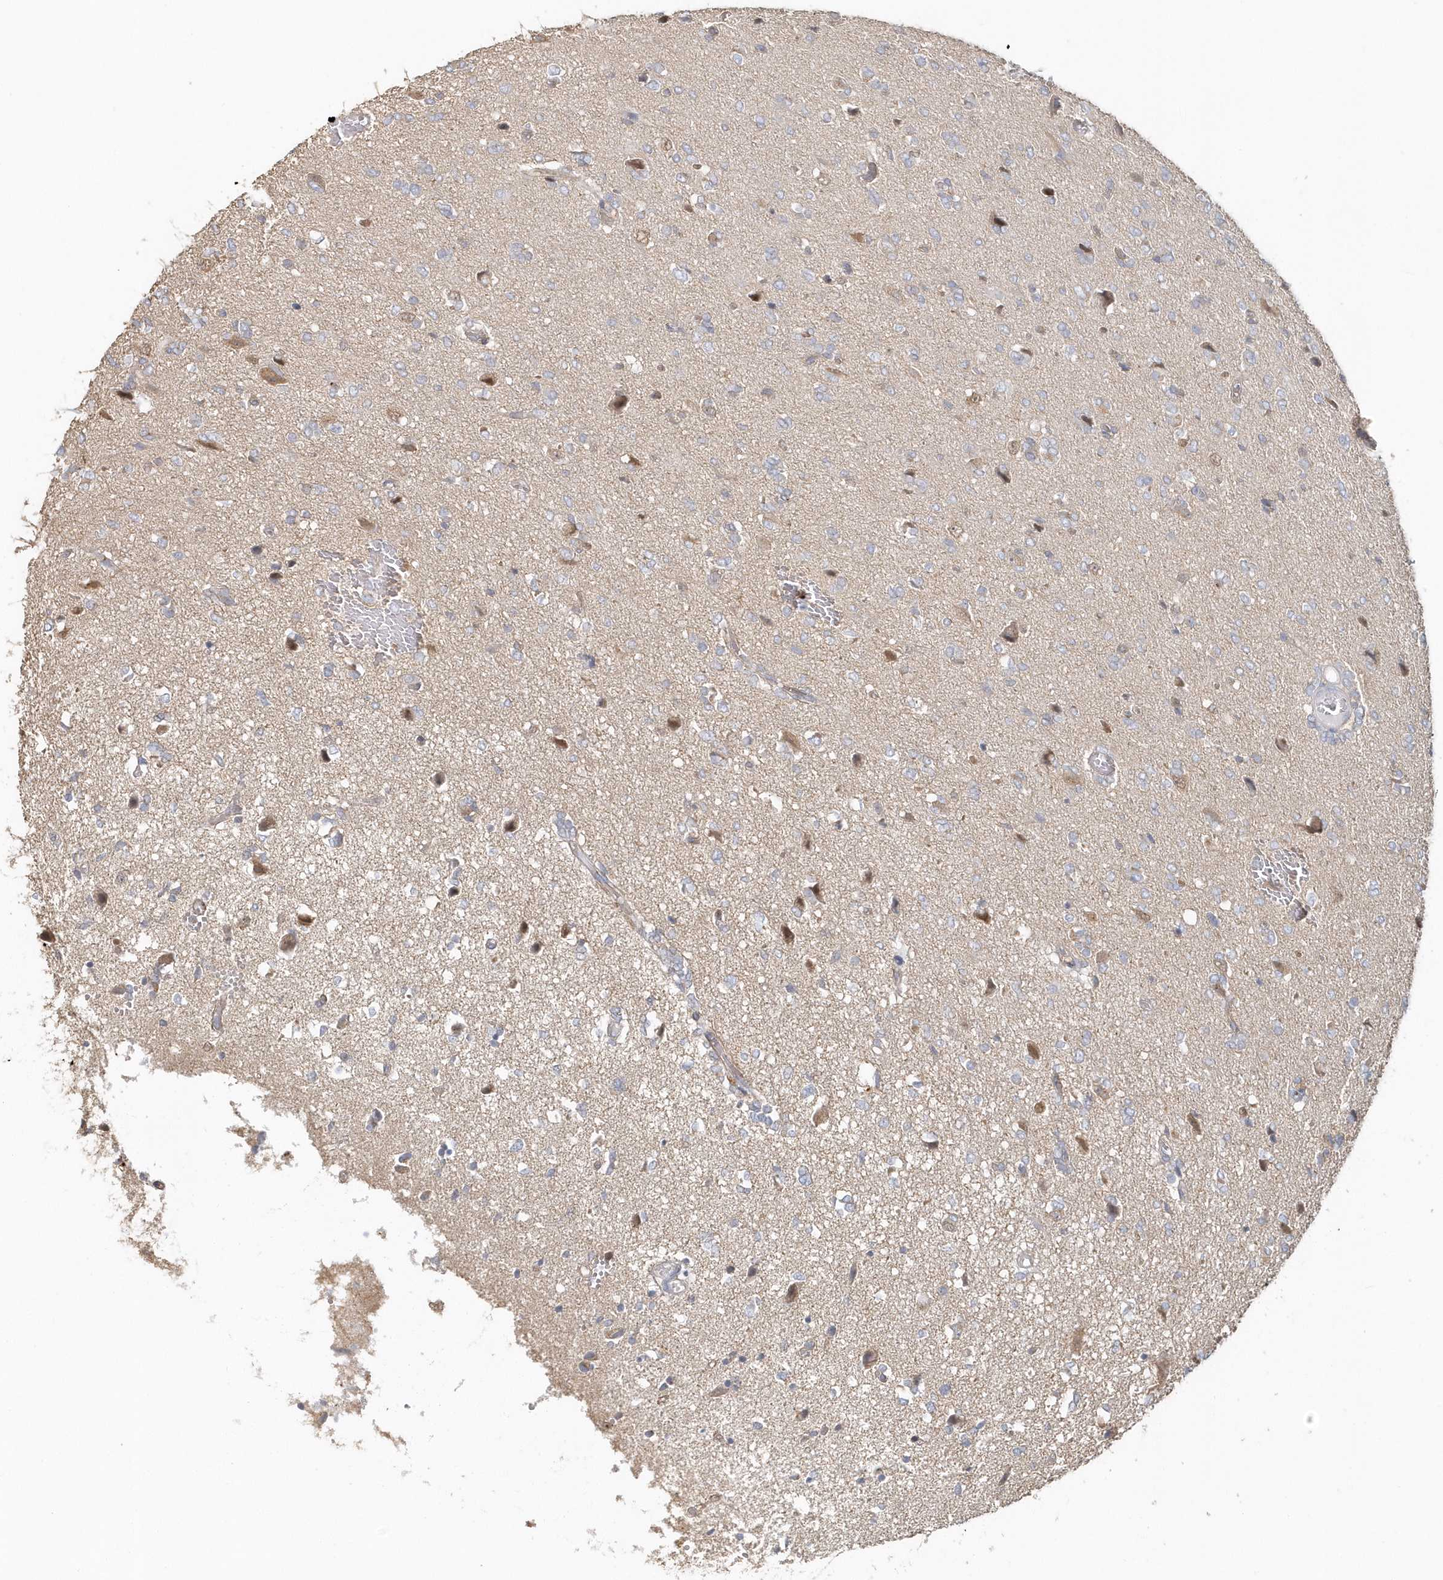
{"staining": {"intensity": "negative", "quantity": "none", "location": "none"}, "tissue": "glioma", "cell_type": "Tumor cells", "image_type": "cancer", "snomed": [{"axis": "morphology", "description": "Glioma, malignant, High grade"}, {"axis": "topography", "description": "Brain"}], "caption": "The image demonstrates no staining of tumor cells in malignant high-grade glioma. (Stains: DAB immunohistochemistry with hematoxylin counter stain, Microscopy: brightfield microscopy at high magnification).", "gene": "MMRN1", "patient": {"sex": "female", "age": 59}}